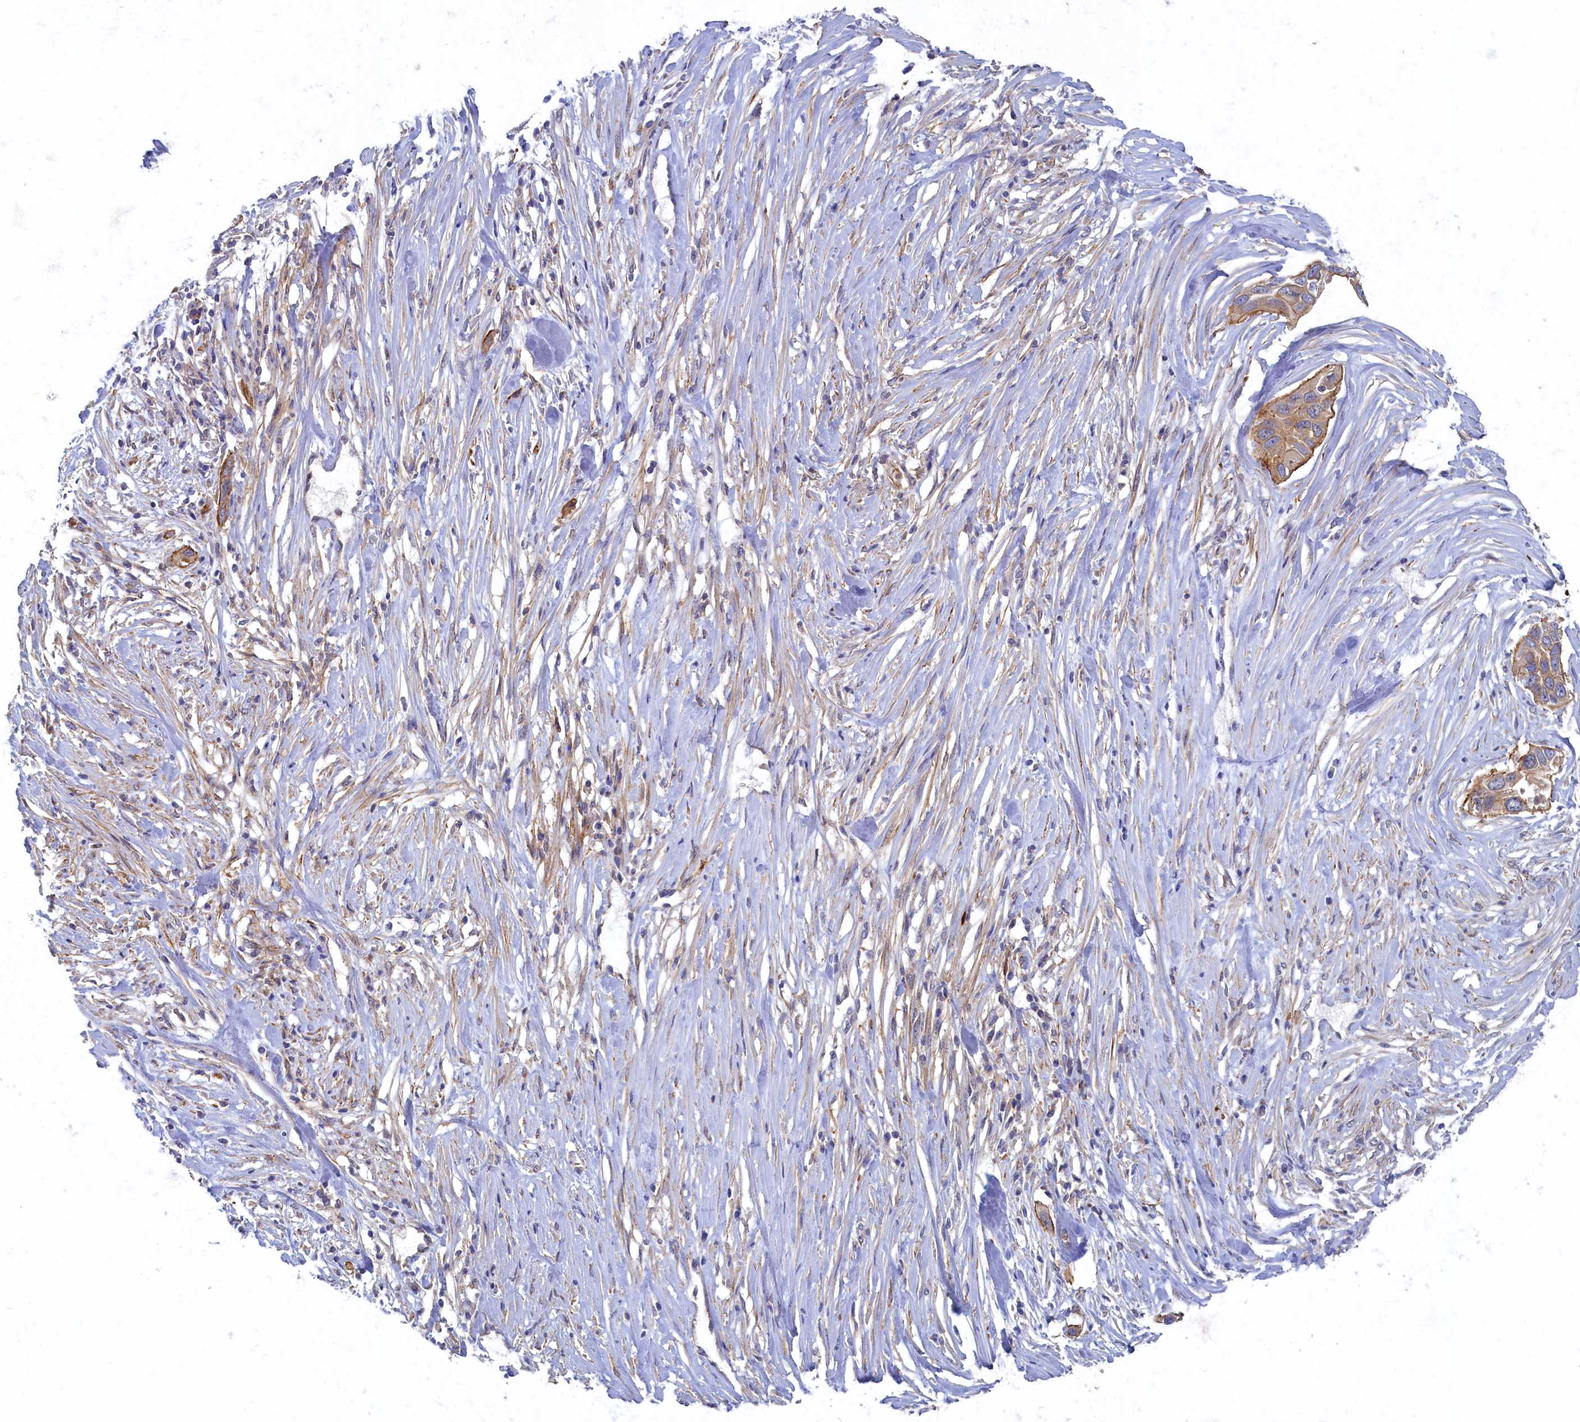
{"staining": {"intensity": "moderate", "quantity": ">75%", "location": "cytoplasmic/membranous"}, "tissue": "pancreatic cancer", "cell_type": "Tumor cells", "image_type": "cancer", "snomed": [{"axis": "morphology", "description": "Adenocarcinoma, NOS"}, {"axis": "topography", "description": "Pancreas"}], "caption": "Approximately >75% of tumor cells in human pancreatic adenocarcinoma show moderate cytoplasmic/membranous protein expression as visualized by brown immunohistochemical staining.", "gene": "PSMG2", "patient": {"sex": "female", "age": 60}}